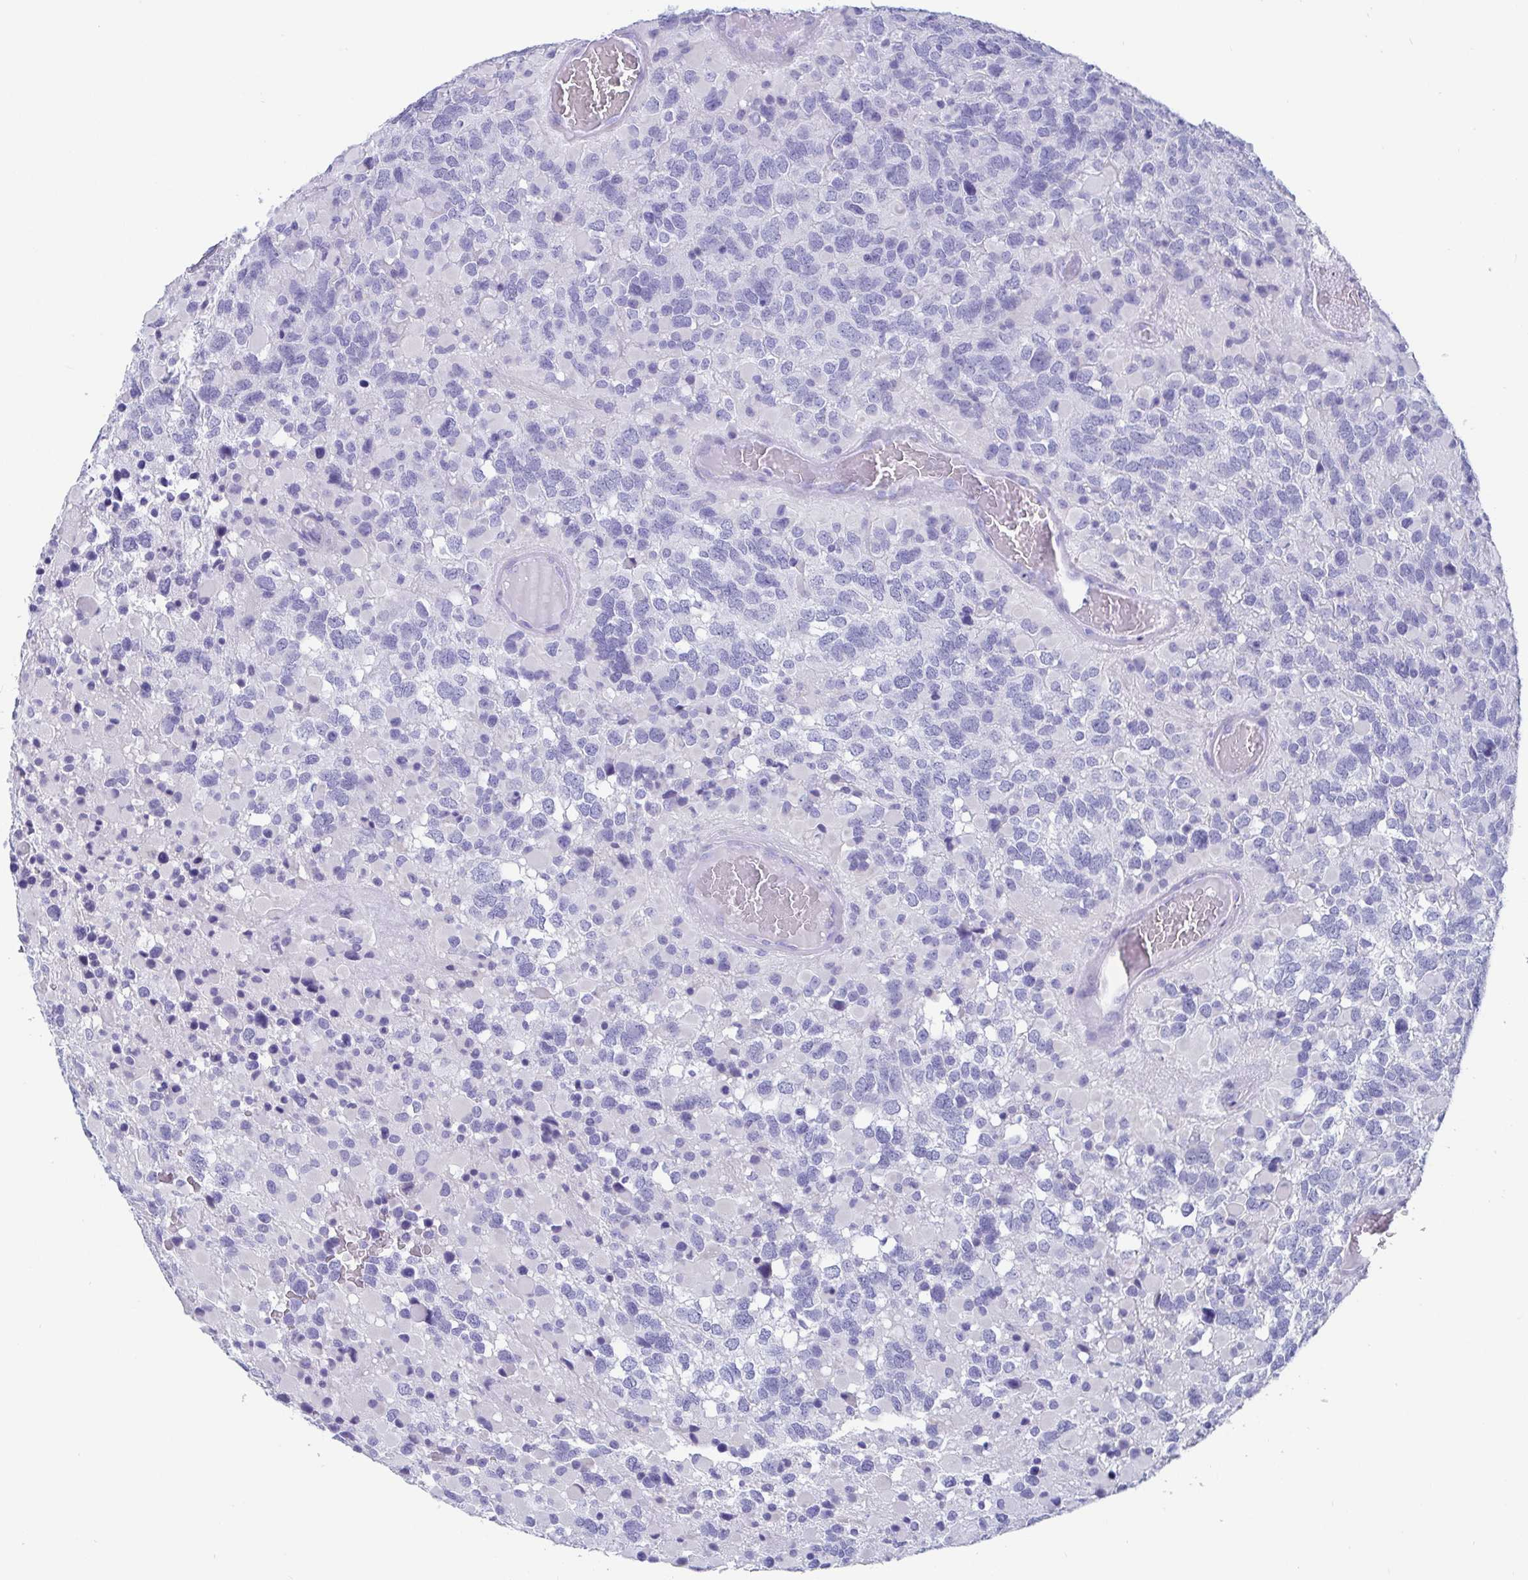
{"staining": {"intensity": "negative", "quantity": "none", "location": "none"}, "tissue": "glioma", "cell_type": "Tumor cells", "image_type": "cancer", "snomed": [{"axis": "morphology", "description": "Glioma, malignant, High grade"}, {"axis": "topography", "description": "Brain"}], "caption": "Histopathology image shows no protein positivity in tumor cells of glioma tissue.", "gene": "SCGN", "patient": {"sex": "female", "age": 40}}